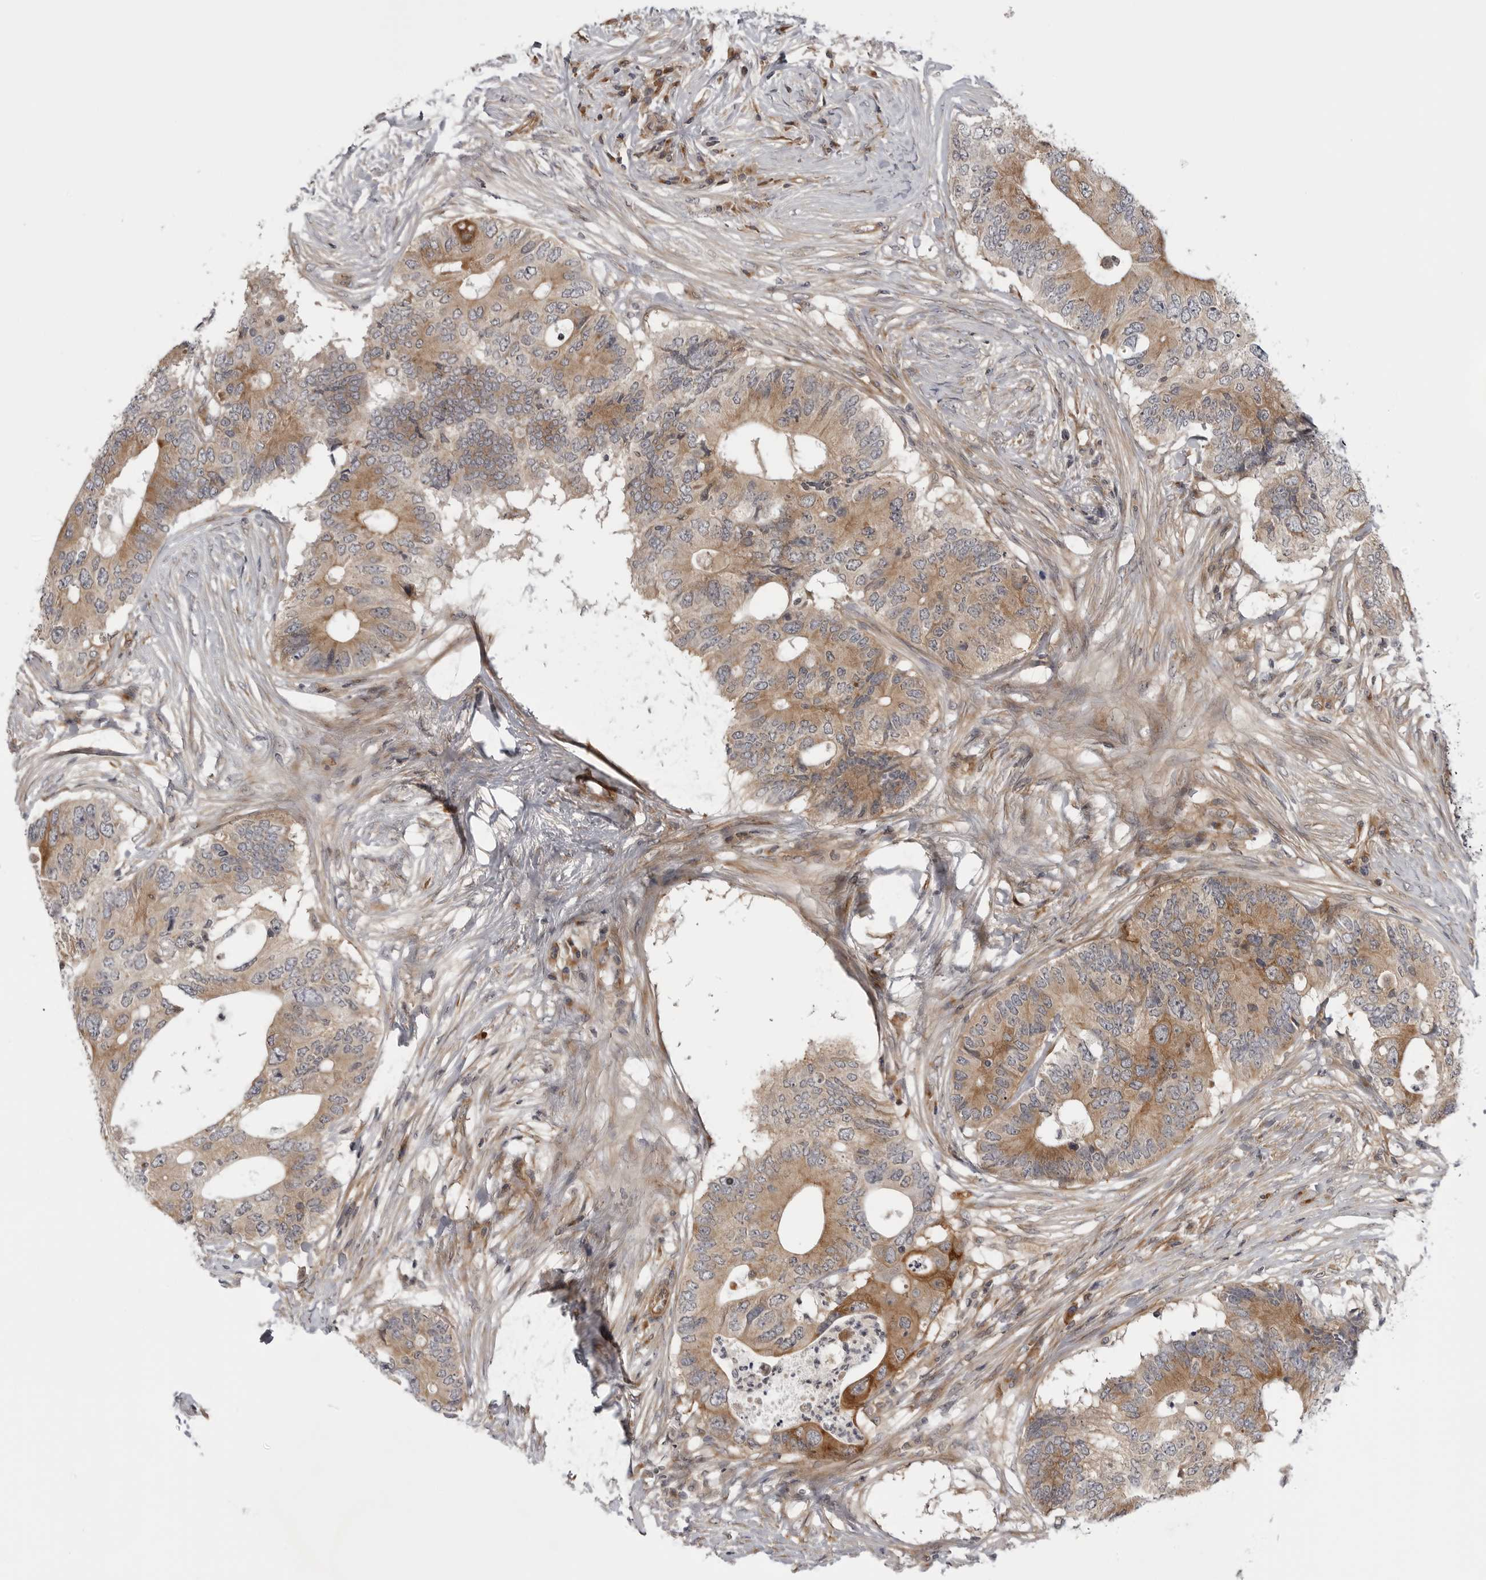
{"staining": {"intensity": "moderate", "quantity": ">75%", "location": "cytoplasmic/membranous"}, "tissue": "colorectal cancer", "cell_type": "Tumor cells", "image_type": "cancer", "snomed": [{"axis": "morphology", "description": "Adenocarcinoma, NOS"}, {"axis": "topography", "description": "Colon"}], "caption": "Adenocarcinoma (colorectal) stained with a protein marker reveals moderate staining in tumor cells.", "gene": "LRRC45", "patient": {"sex": "male", "age": 71}}